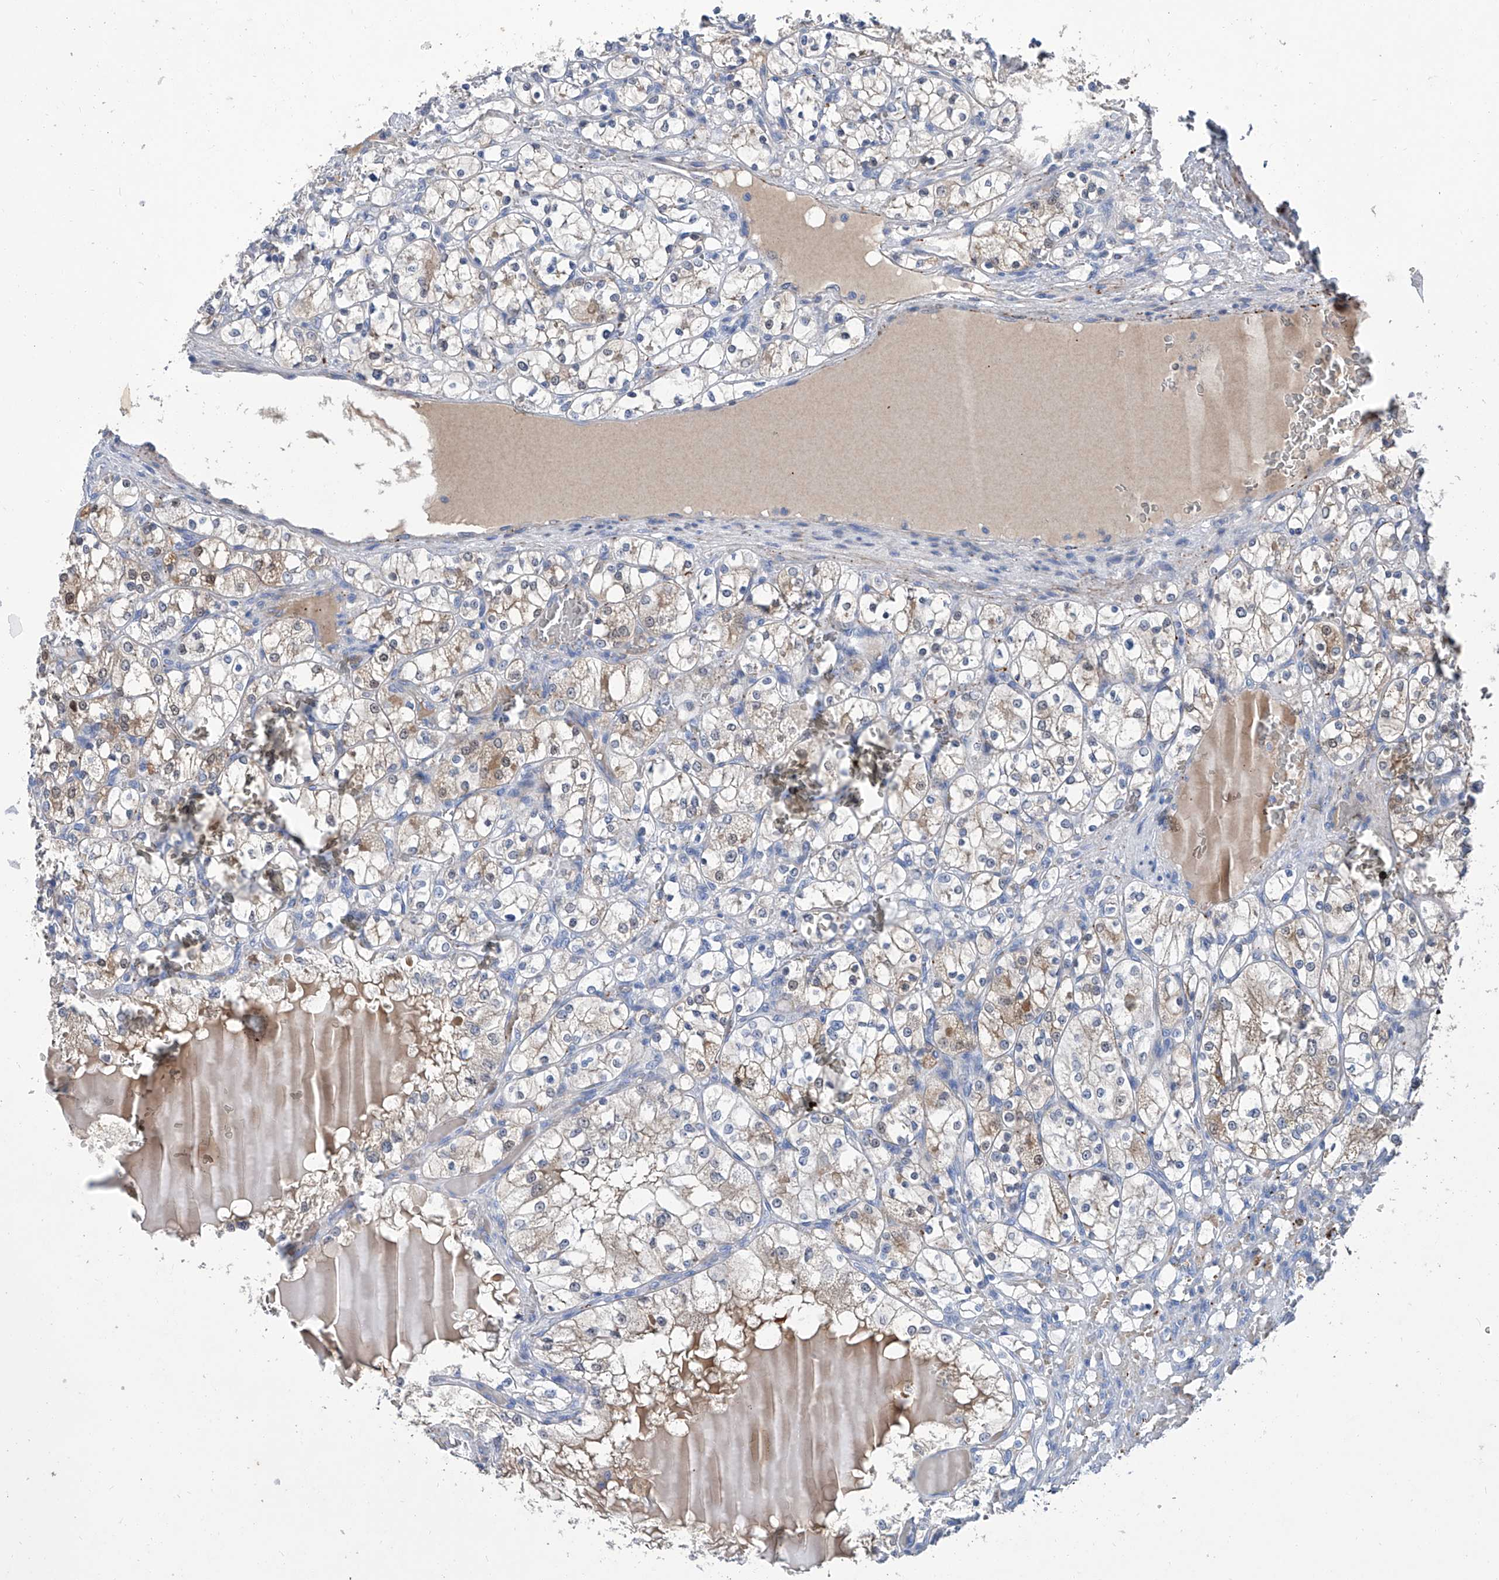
{"staining": {"intensity": "weak", "quantity": "25%-75%", "location": "cytoplasmic/membranous"}, "tissue": "renal cancer", "cell_type": "Tumor cells", "image_type": "cancer", "snomed": [{"axis": "morphology", "description": "Adenocarcinoma, NOS"}, {"axis": "topography", "description": "Kidney"}], "caption": "This photomicrograph reveals immunohistochemistry (IHC) staining of renal adenocarcinoma, with low weak cytoplasmic/membranous expression in approximately 25%-75% of tumor cells.", "gene": "GPT", "patient": {"sex": "female", "age": 69}}